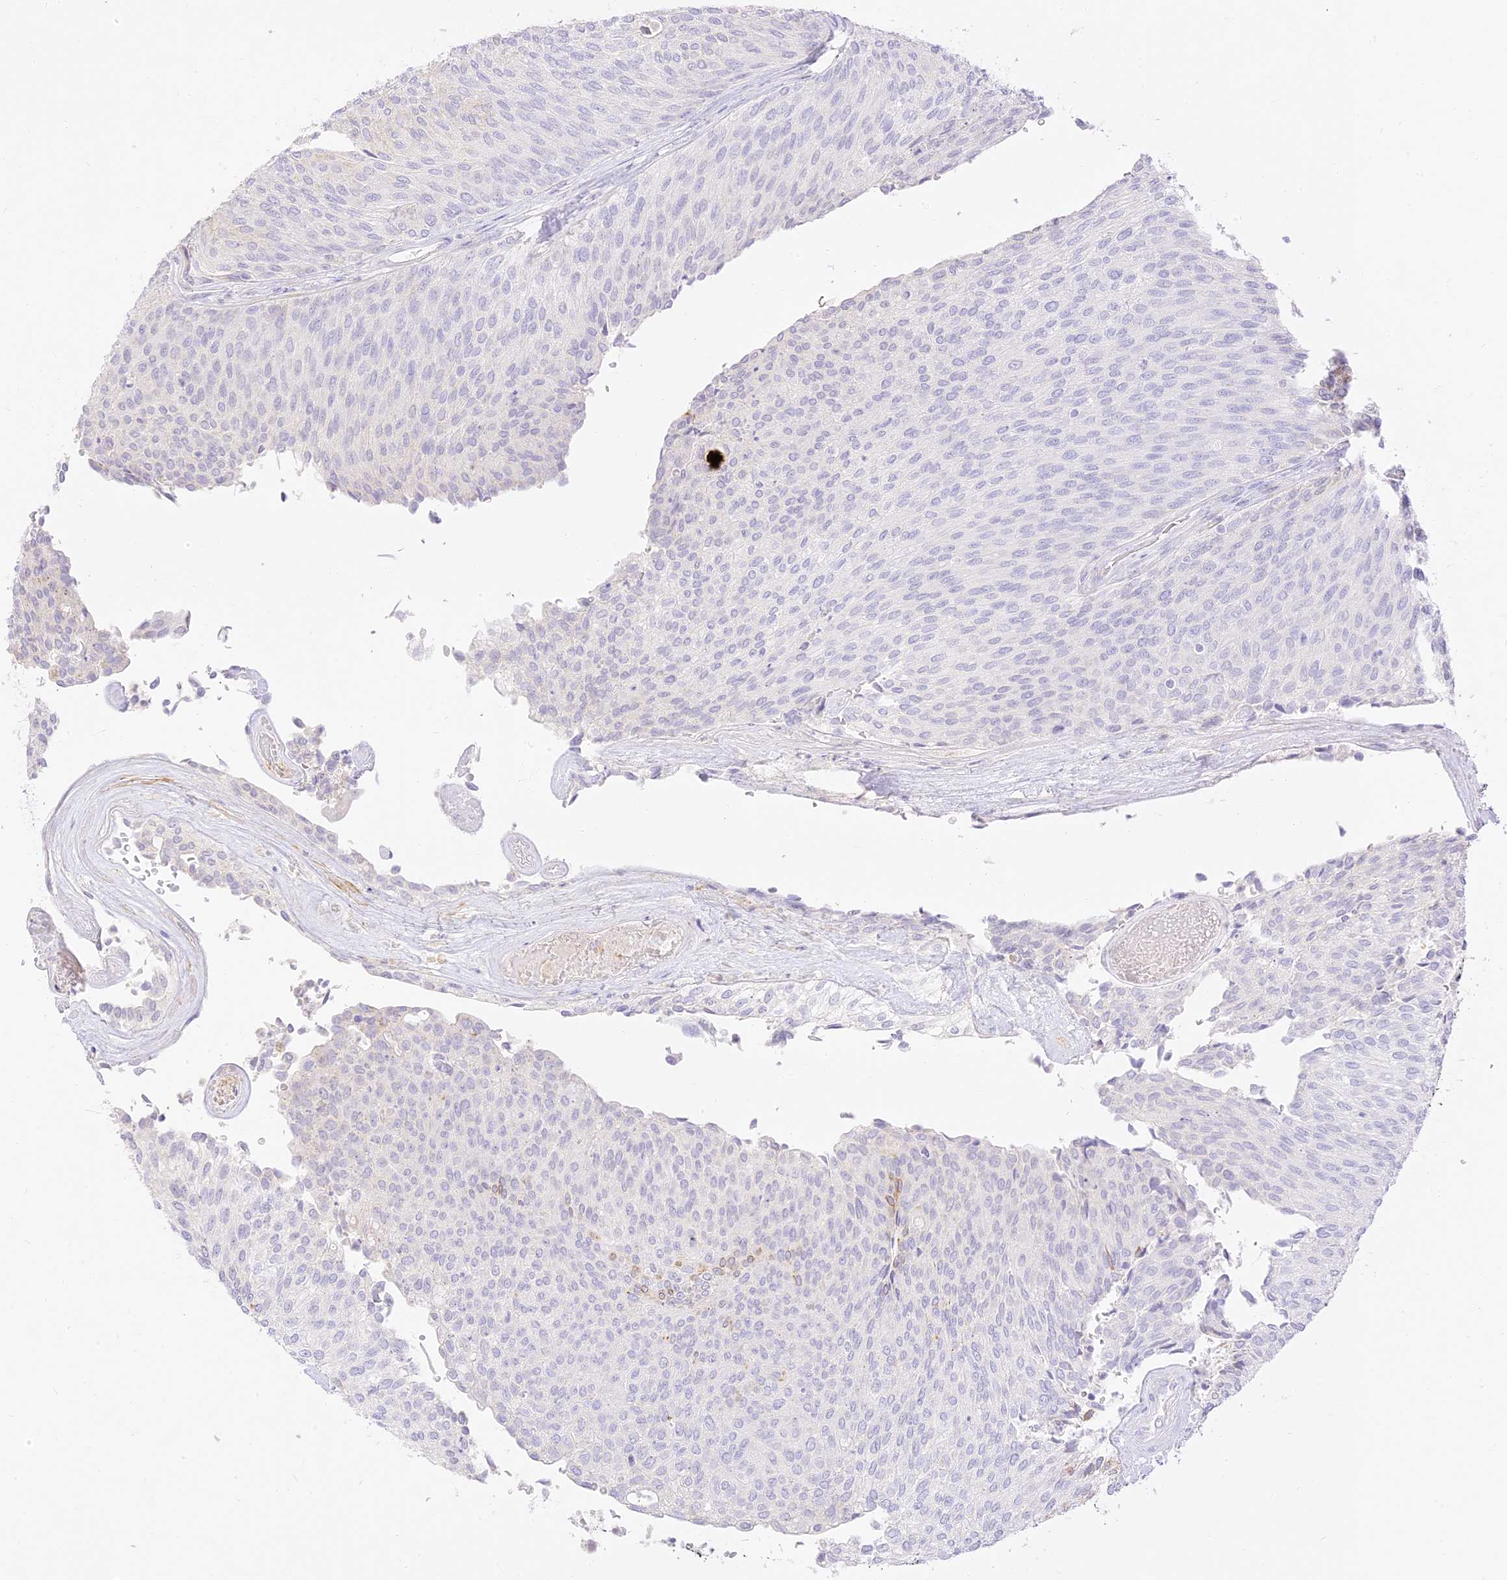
{"staining": {"intensity": "negative", "quantity": "none", "location": "none"}, "tissue": "urothelial cancer", "cell_type": "Tumor cells", "image_type": "cancer", "snomed": [{"axis": "morphology", "description": "Urothelial carcinoma, Low grade"}, {"axis": "topography", "description": "Urinary bladder"}], "caption": "Immunohistochemistry micrograph of human urothelial cancer stained for a protein (brown), which demonstrates no expression in tumor cells.", "gene": "SEC13", "patient": {"sex": "female", "age": 79}}